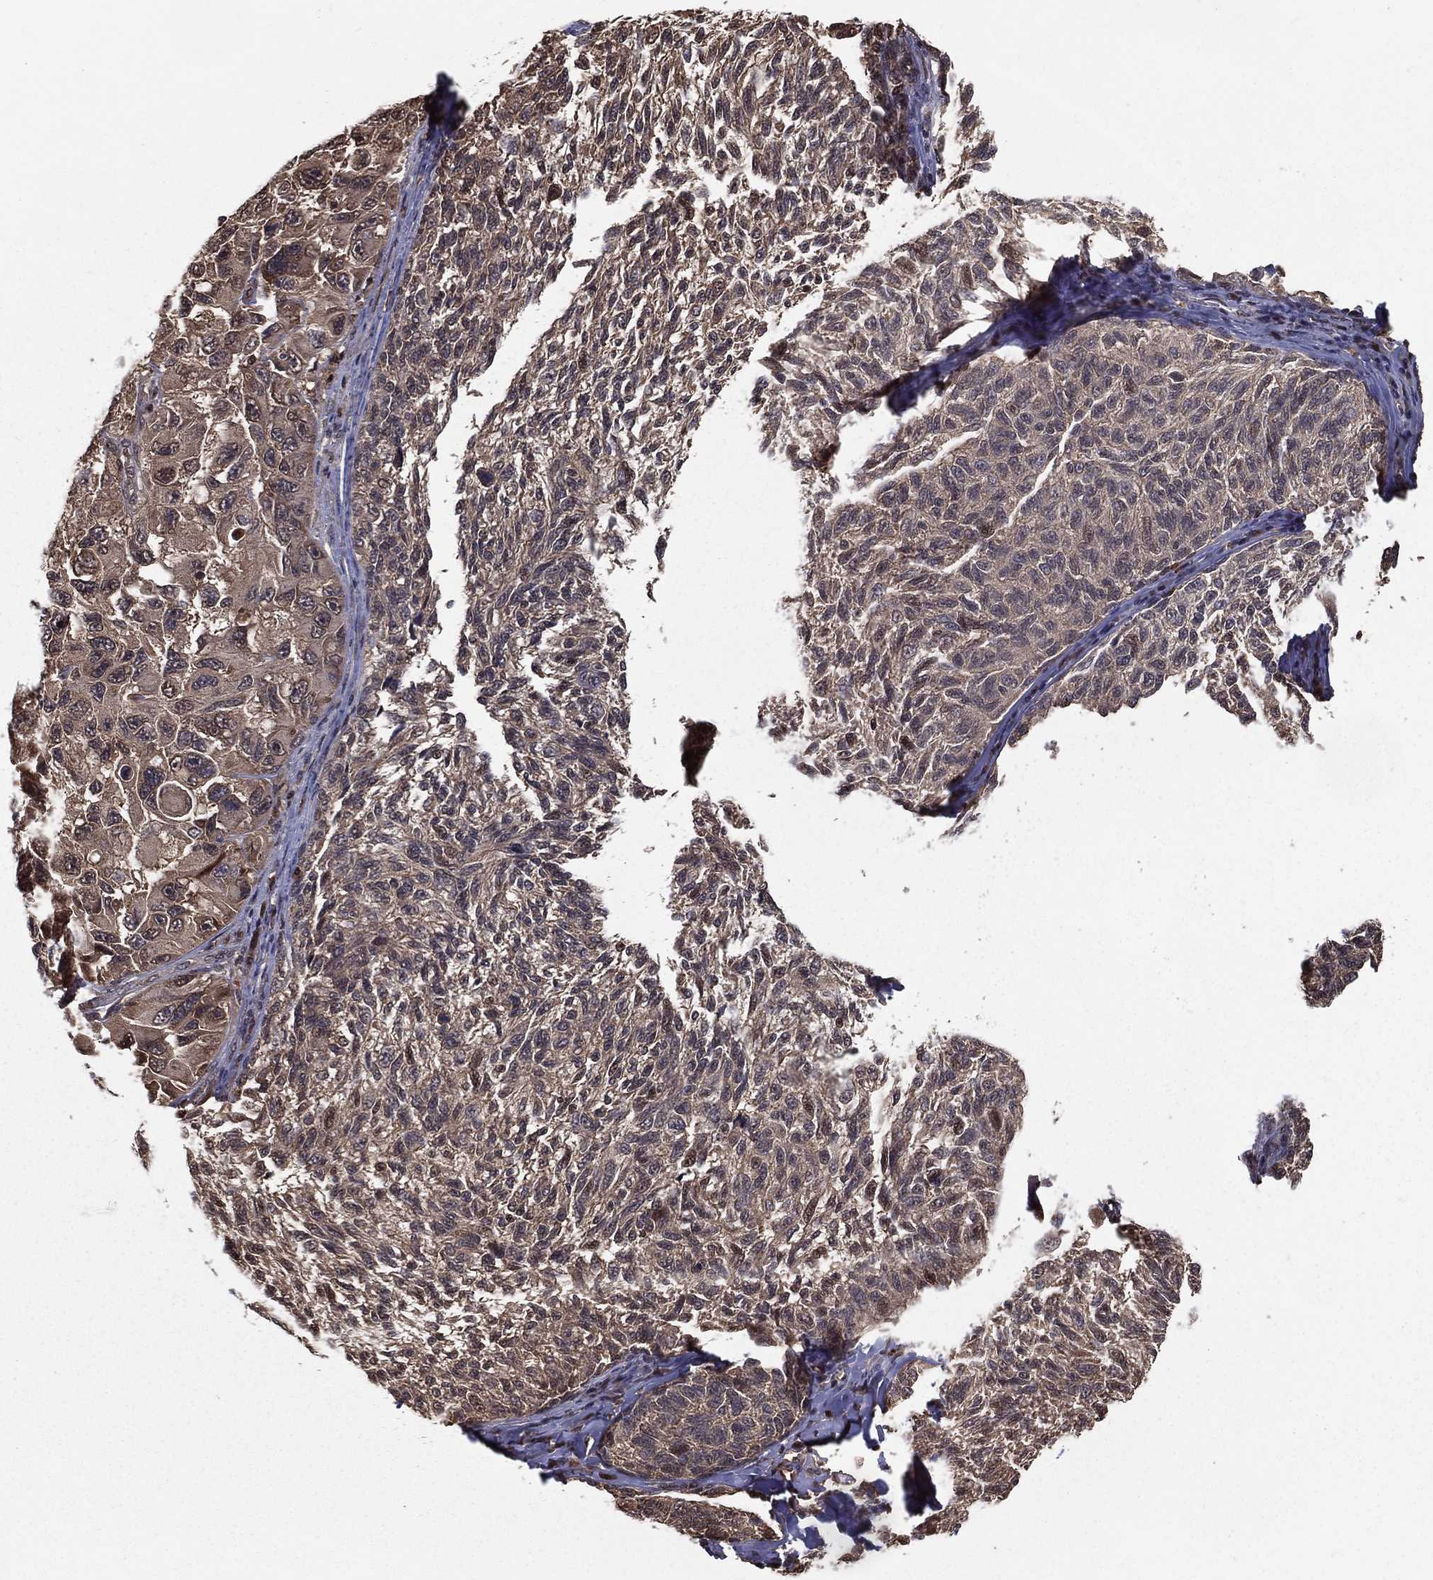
{"staining": {"intensity": "weak", "quantity": "<25%", "location": "cytoplasmic/membranous"}, "tissue": "melanoma", "cell_type": "Tumor cells", "image_type": "cancer", "snomed": [{"axis": "morphology", "description": "Malignant melanoma, NOS"}, {"axis": "topography", "description": "Skin"}], "caption": "Tumor cells are negative for brown protein staining in malignant melanoma.", "gene": "SLC6A6", "patient": {"sex": "female", "age": 73}}